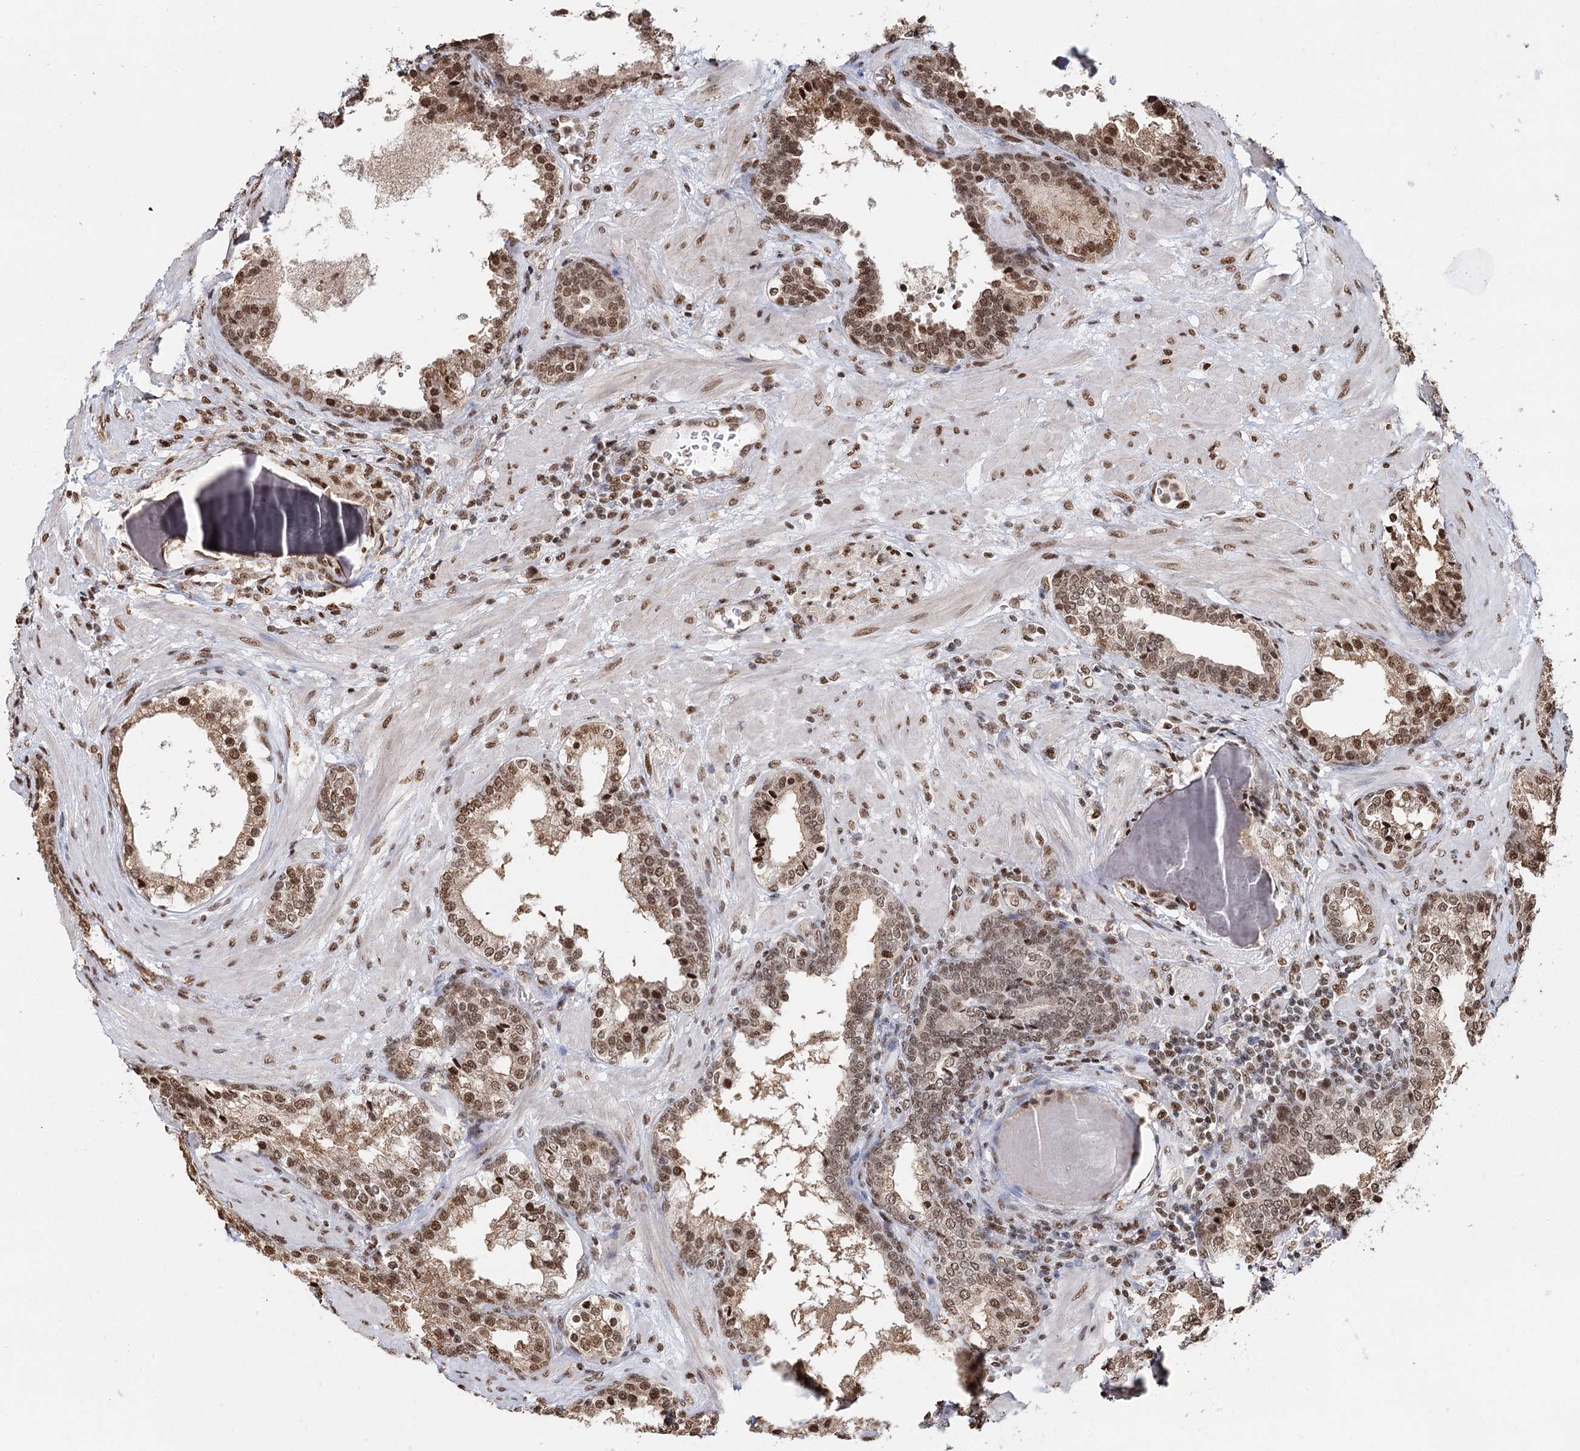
{"staining": {"intensity": "moderate", "quantity": ">75%", "location": "nuclear"}, "tissue": "prostate cancer", "cell_type": "Tumor cells", "image_type": "cancer", "snomed": [{"axis": "morphology", "description": "Adenocarcinoma, Low grade"}, {"axis": "topography", "description": "Prostate"}], "caption": "Approximately >75% of tumor cells in adenocarcinoma (low-grade) (prostate) demonstrate moderate nuclear protein positivity as visualized by brown immunohistochemical staining.", "gene": "RPS27A", "patient": {"sex": "male", "age": 60}}